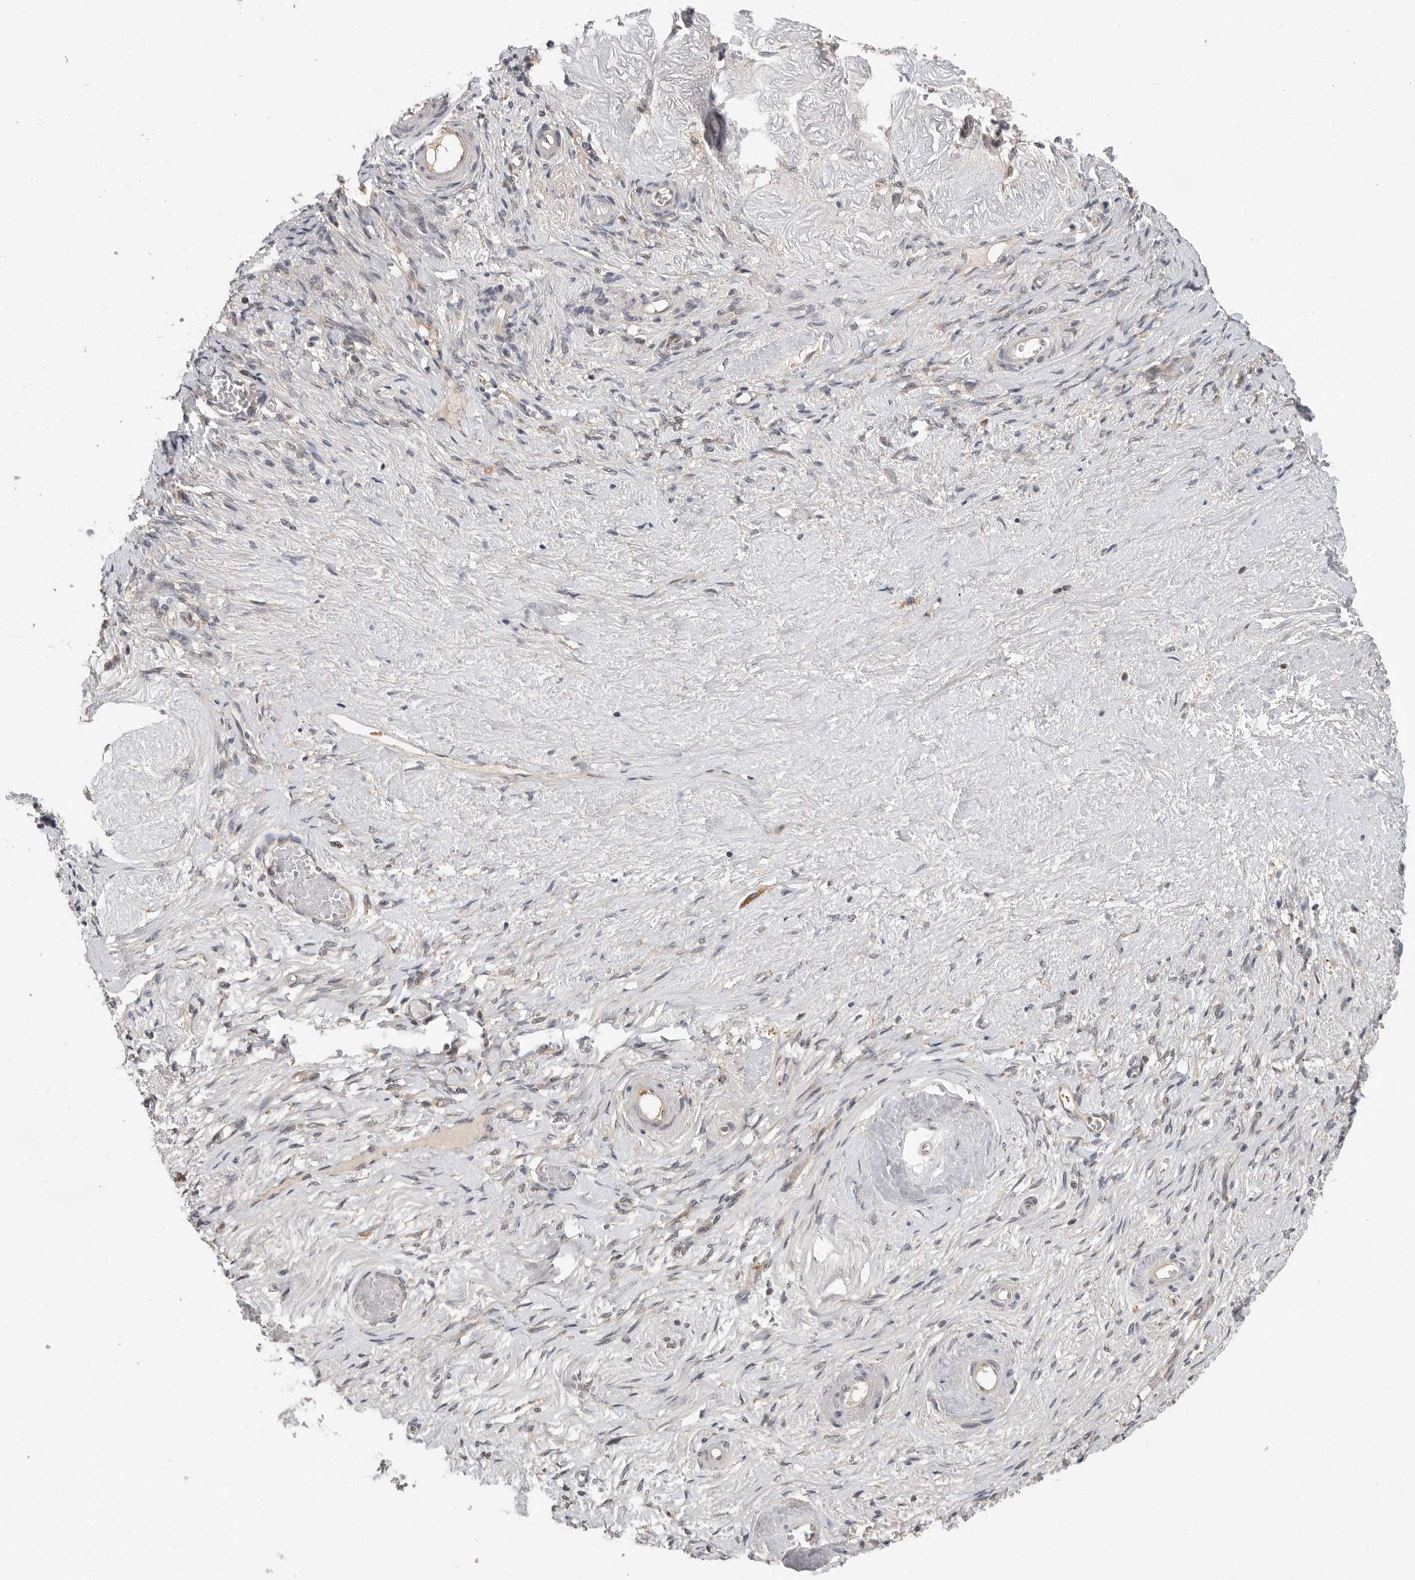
{"staining": {"intensity": "weak", "quantity": "25%-75%", "location": "cytoplasmic/membranous"}, "tissue": "adipose tissue", "cell_type": "Adipocytes", "image_type": "normal", "snomed": [{"axis": "morphology", "description": "Normal tissue, NOS"}, {"axis": "topography", "description": "Vascular tissue"}, {"axis": "topography", "description": "Fallopian tube"}, {"axis": "topography", "description": "Ovary"}], "caption": "Unremarkable adipose tissue displays weak cytoplasmic/membranous positivity in approximately 25%-75% of adipocytes, visualized by immunohistochemistry. The protein is shown in brown color, while the nuclei are stained blue.", "gene": "OSBPL9", "patient": {"sex": "female", "age": 67}}